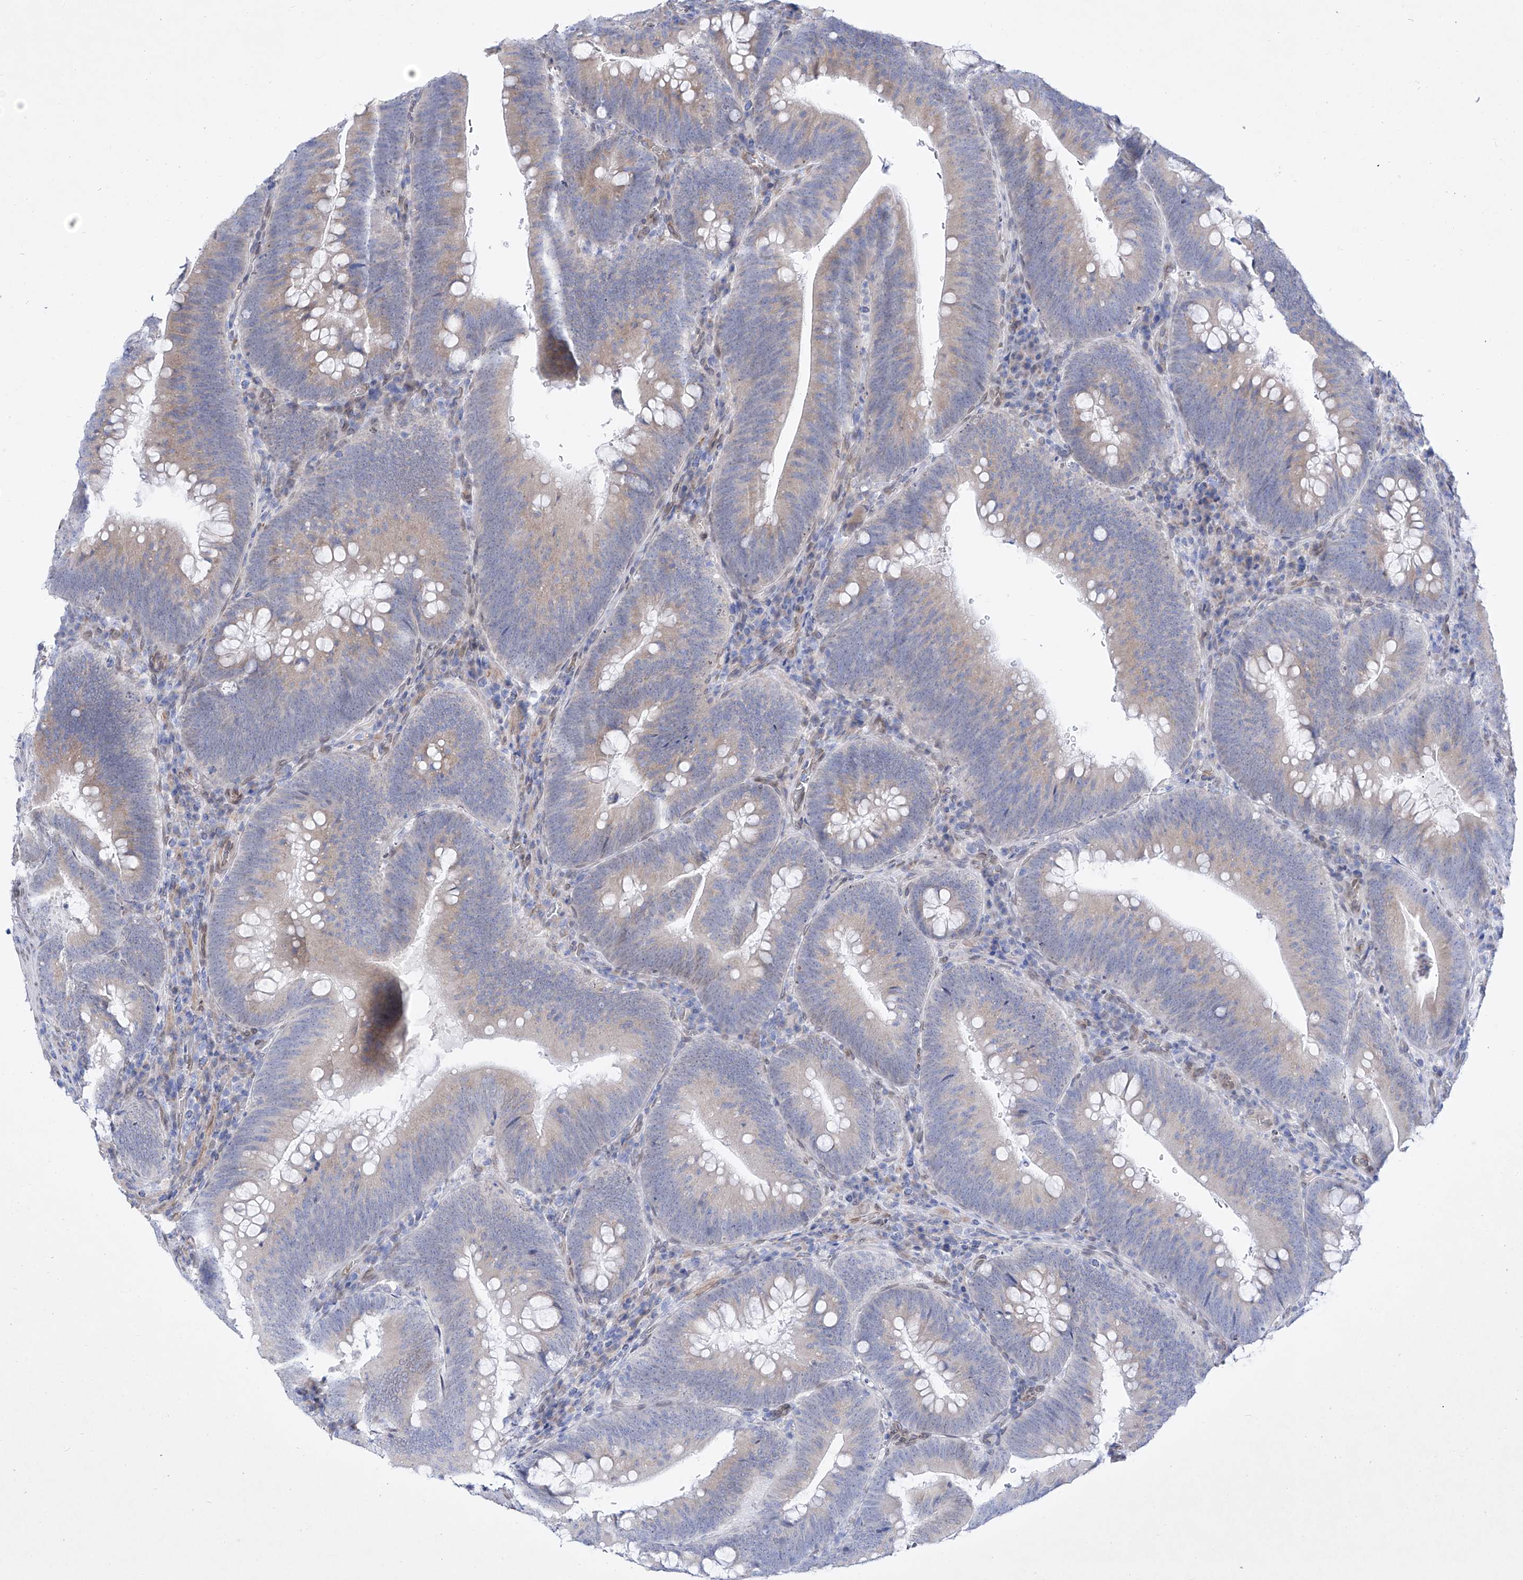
{"staining": {"intensity": "weak", "quantity": "25%-75%", "location": "cytoplasmic/membranous"}, "tissue": "colorectal cancer", "cell_type": "Tumor cells", "image_type": "cancer", "snomed": [{"axis": "morphology", "description": "Normal tissue, NOS"}, {"axis": "topography", "description": "Colon"}], "caption": "Immunohistochemistry (IHC) staining of colorectal cancer, which displays low levels of weak cytoplasmic/membranous expression in about 25%-75% of tumor cells indicating weak cytoplasmic/membranous protein staining. The staining was performed using DAB (3,3'-diaminobenzidine) (brown) for protein detection and nuclei were counterstained in hematoxylin (blue).", "gene": "LCLAT1", "patient": {"sex": "female", "age": 82}}